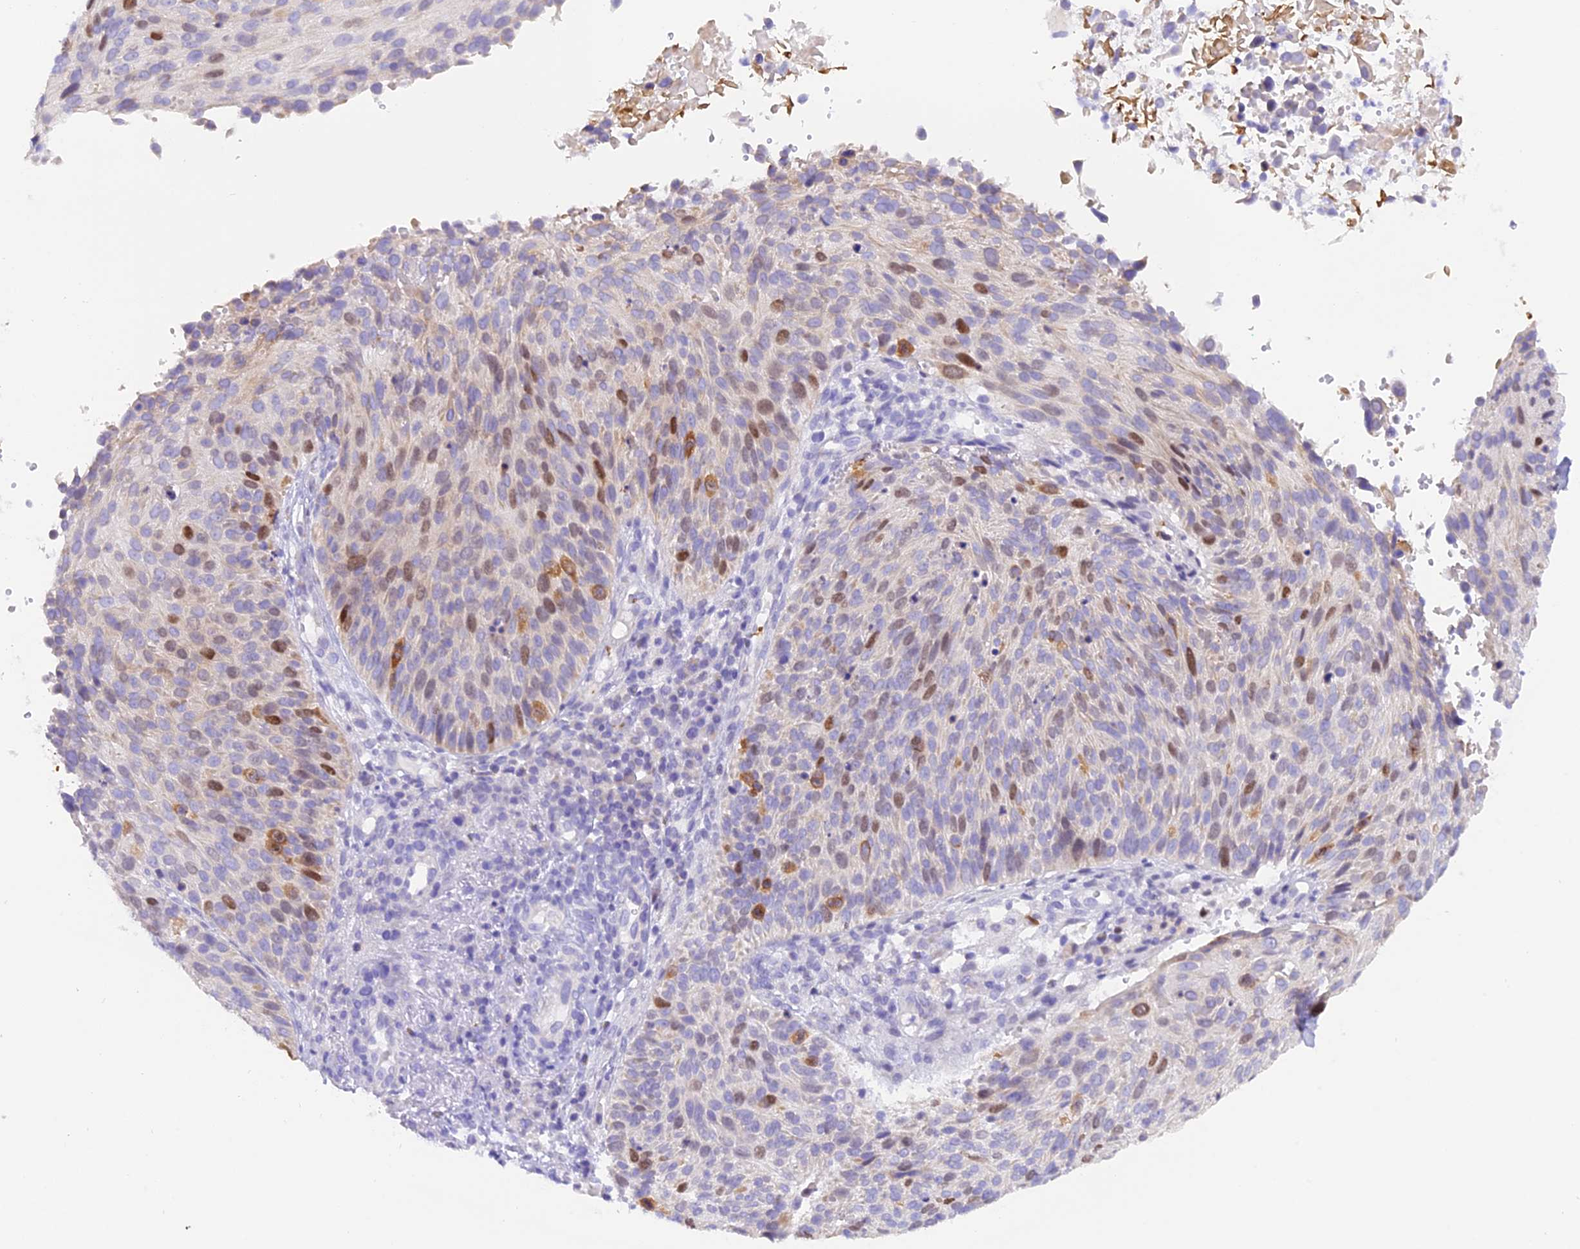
{"staining": {"intensity": "moderate", "quantity": "<25%", "location": "cytoplasmic/membranous,nuclear"}, "tissue": "cervical cancer", "cell_type": "Tumor cells", "image_type": "cancer", "snomed": [{"axis": "morphology", "description": "Squamous cell carcinoma, NOS"}, {"axis": "topography", "description": "Cervix"}], "caption": "A low amount of moderate cytoplasmic/membranous and nuclear staining is appreciated in approximately <25% of tumor cells in cervical squamous cell carcinoma tissue.", "gene": "PKIA", "patient": {"sex": "female", "age": 74}}